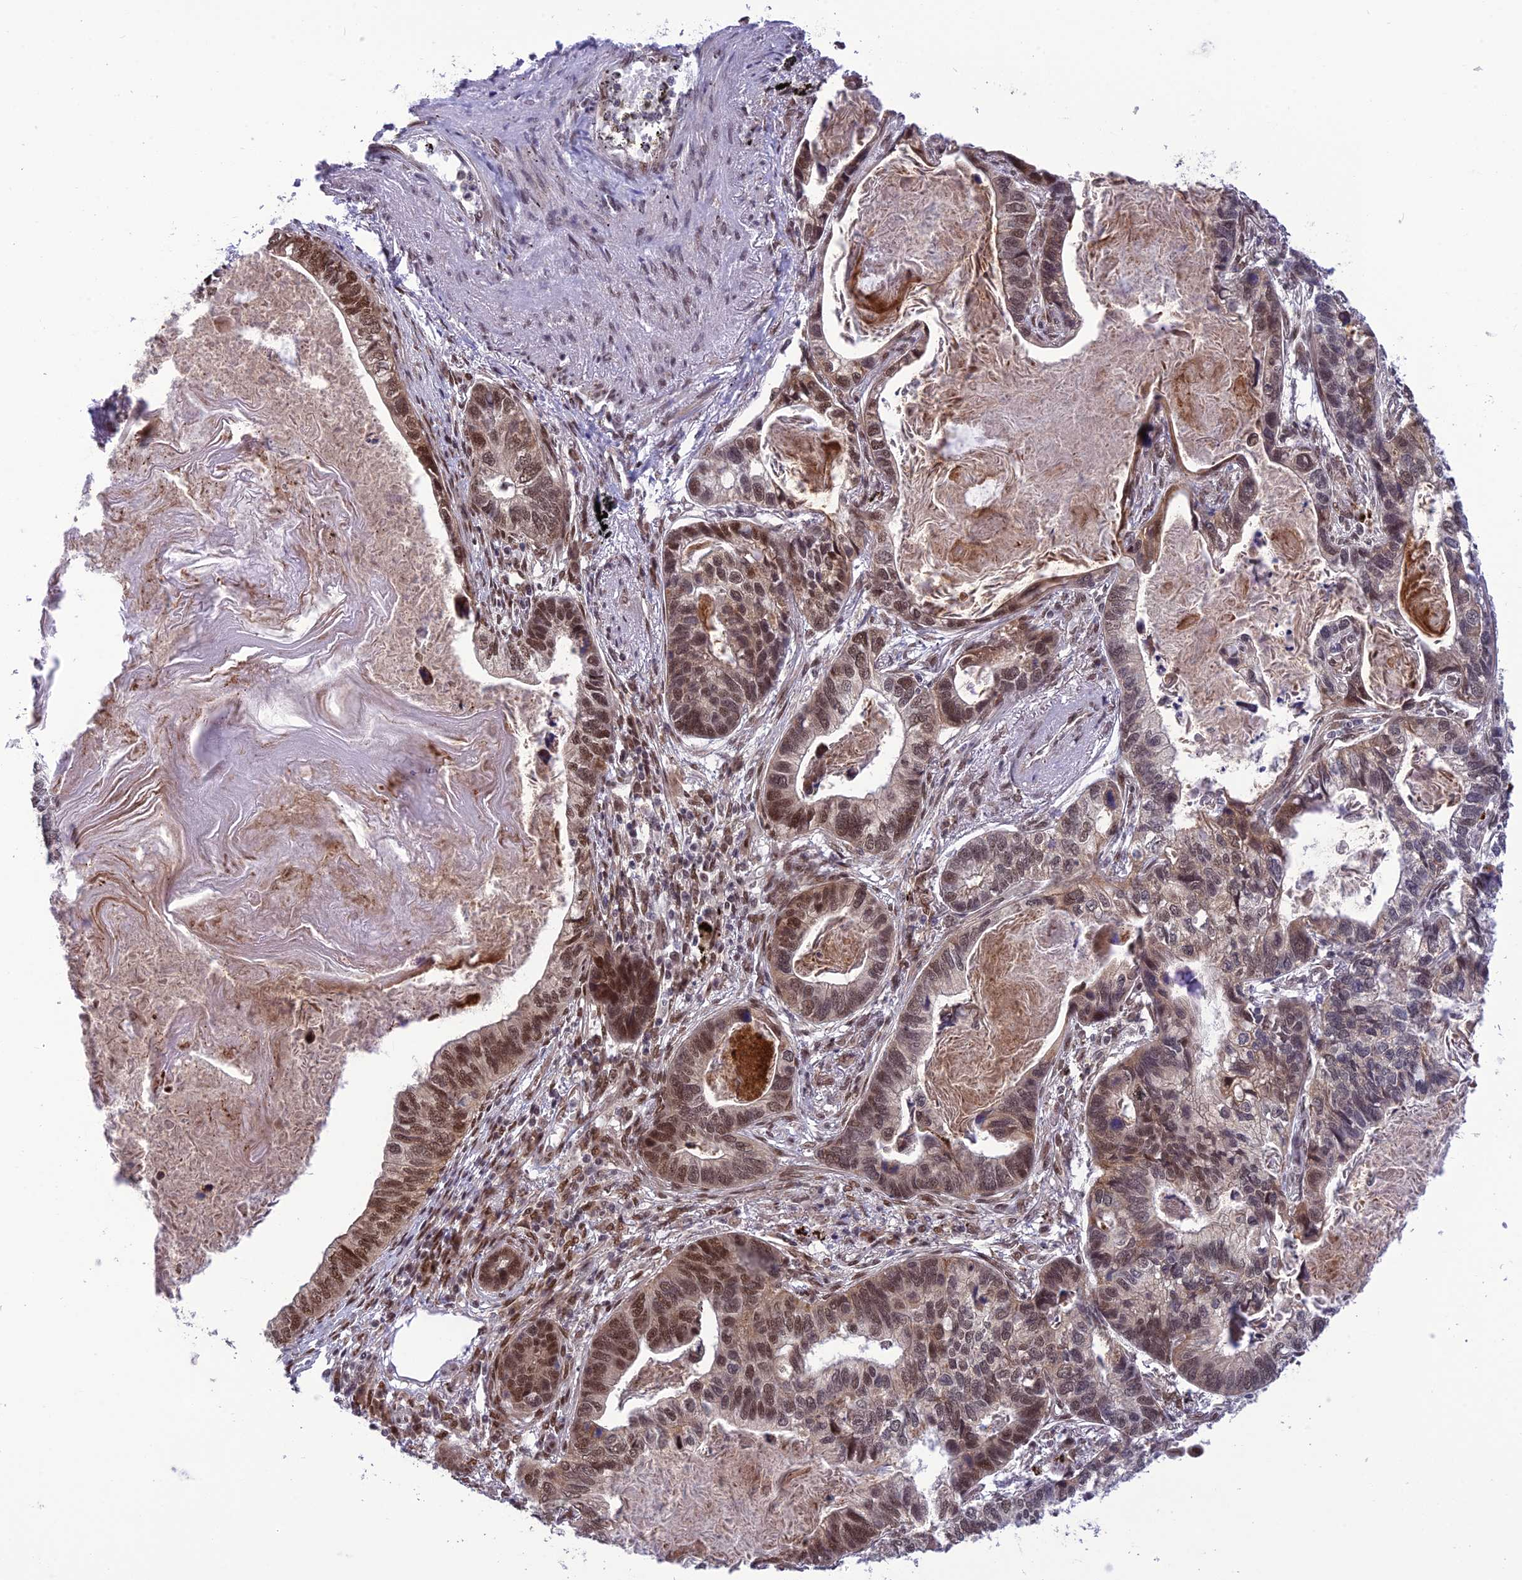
{"staining": {"intensity": "moderate", "quantity": "25%-75%", "location": "nuclear"}, "tissue": "lung cancer", "cell_type": "Tumor cells", "image_type": "cancer", "snomed": [{"axis": "morphology", "description": "Adenocarcinoma, NOS"}, {"axis": "topography", "description": "Lung"}], "caption": "Immunohistochemistry (IHC) photomicrograph of neoplastic tissue: lung cancer (adenocarcinoma) stained using IHC reveals medium levels of moderate protein expression localized specifically in the nuclear of tumor cells, appearing as a nuclear brown color.", "gene": "RTRAF", "patient": {"sex": "male", "age": 67}}